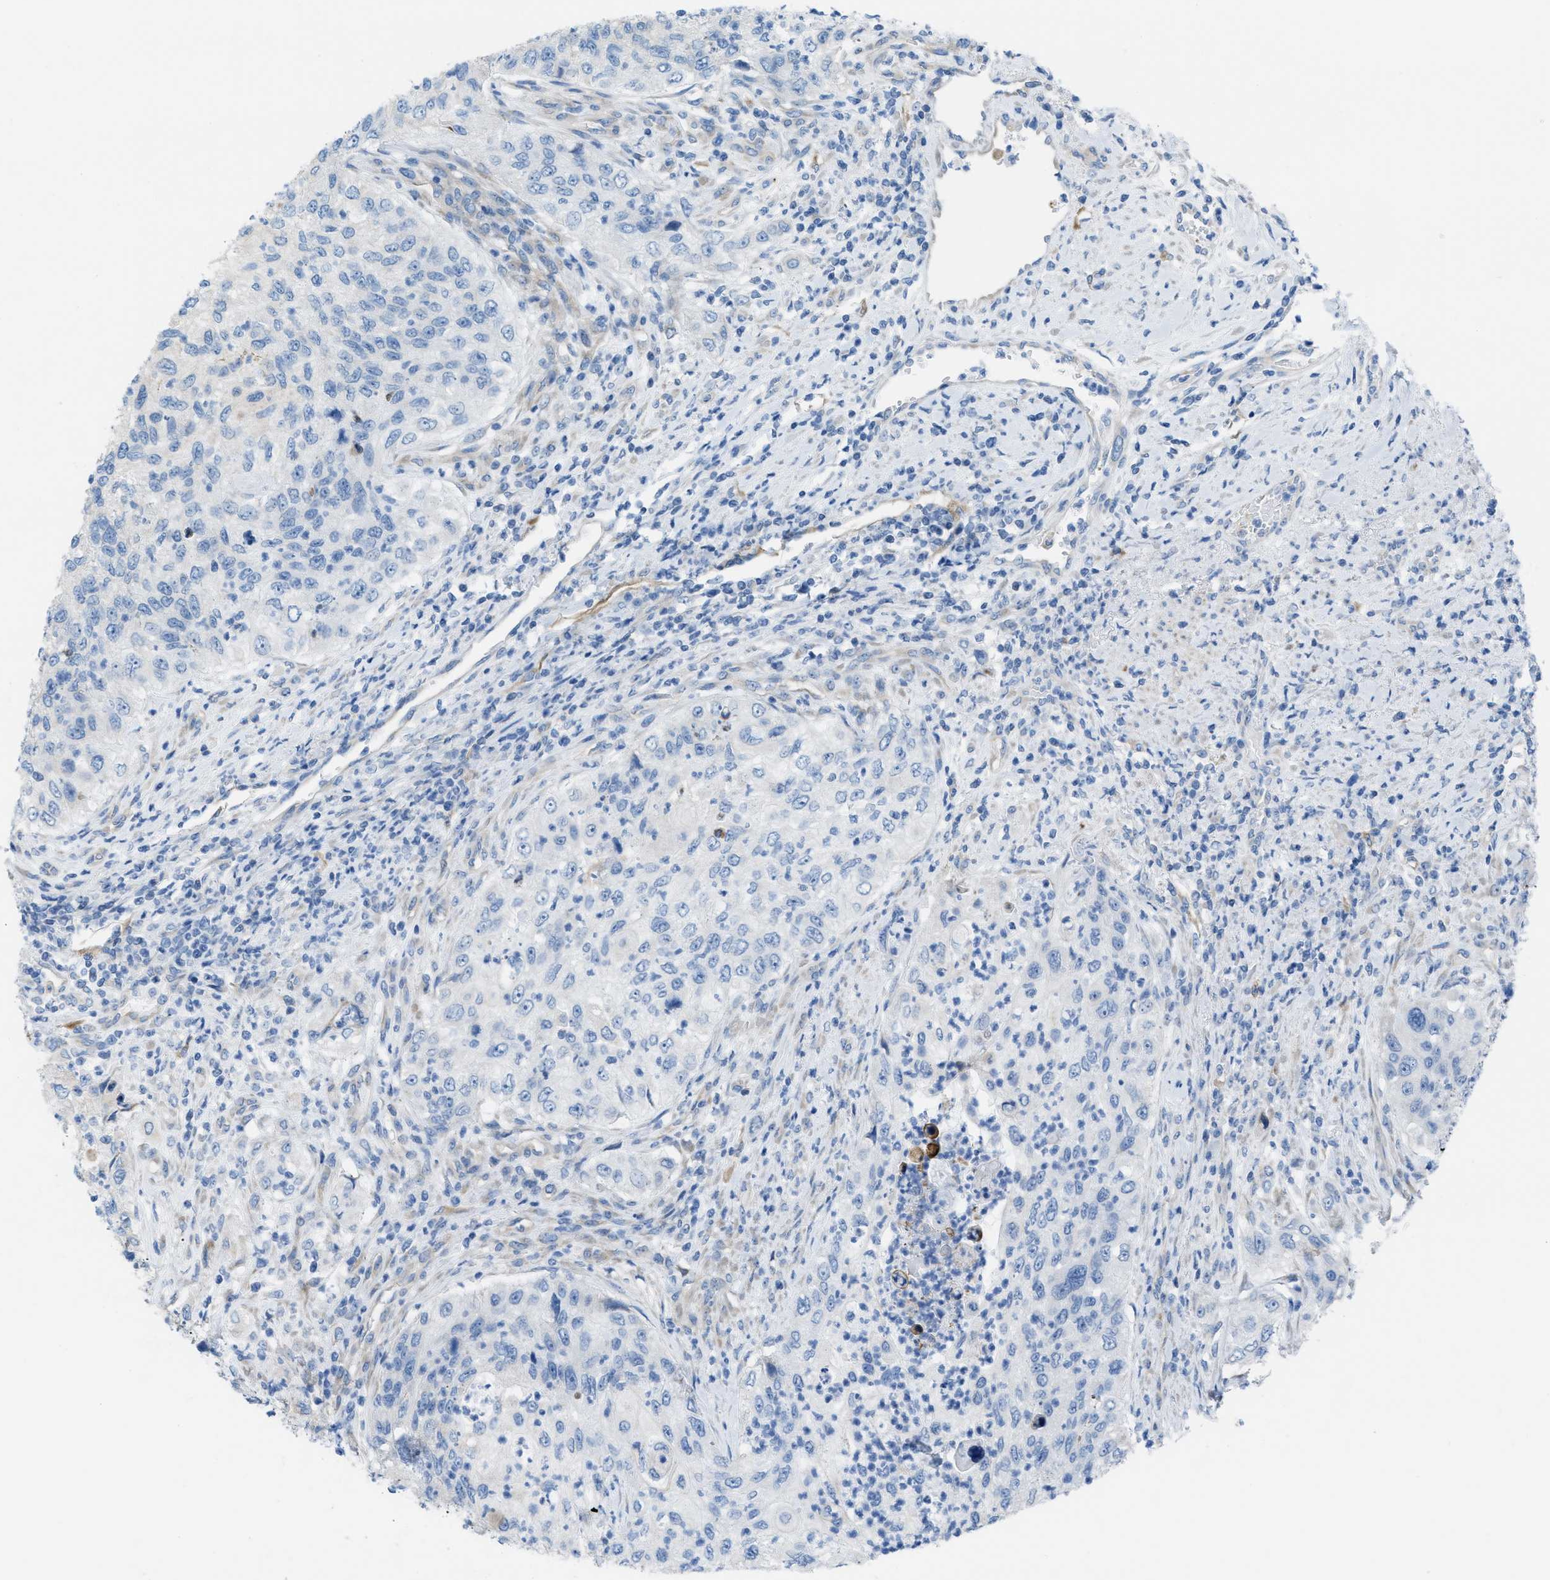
{"staining": {"intensity": "negative", "quantity": "none", "location": "none"}, "tissue": "urothelial cancer", "cell_type": "Tumor cells", "image_type": "cancer", "snomed": [{"axis": "morphology", "description": "Urothelial carcinoma, High grade"}, {"axis": "topography", "description": "Urinary bladder"}], "caption": "Human urothelial cancer stained for a protein using immunohistochemistry (IHC) demonstrates no positivity in tumor cells.", "gene": "ASGR1", "patient": {"sex": "female", "age": 60}}